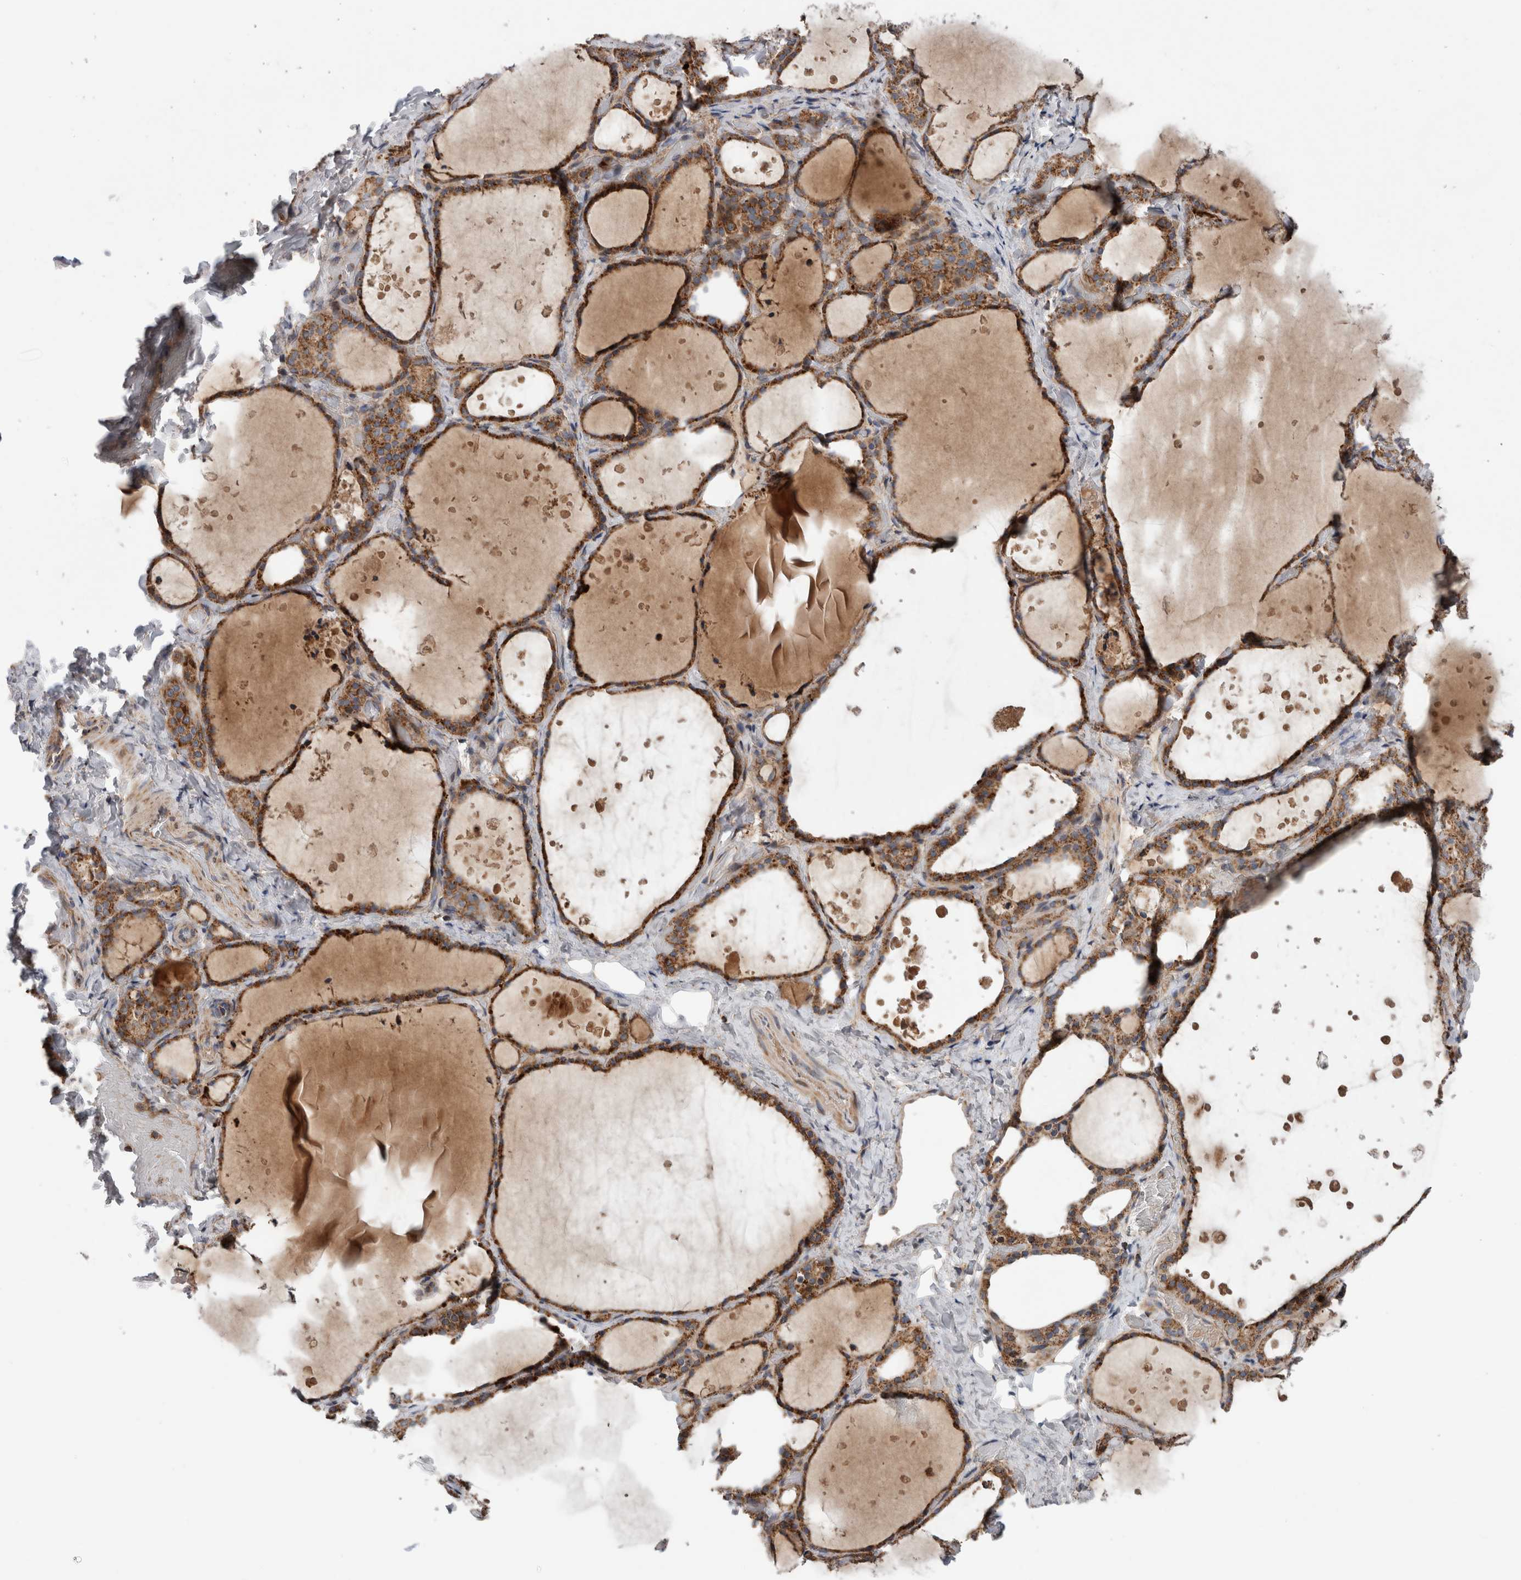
{"staining": {"intensity": "strong", "quantity": ">75%", "location": "cytoplasmic/membranous"}, "tissue": "thyroid gland", "cell_type": "Glandular cells", "image_type": "normal", "snomed": [{"axis": "morphology", "description": "Normal tissue, NOS"}, {"axis": "topography", "description": "Thyroid gland"}], "caption": "This photomicrograph shows immunohistochemistry staining of normal human thyroid gland, with high strong cytoplasmic/membranous positivity in approximately >75% of glandular cells.", "gene": "KIF21B", "patient": {"sex": "female", "age": 44}}